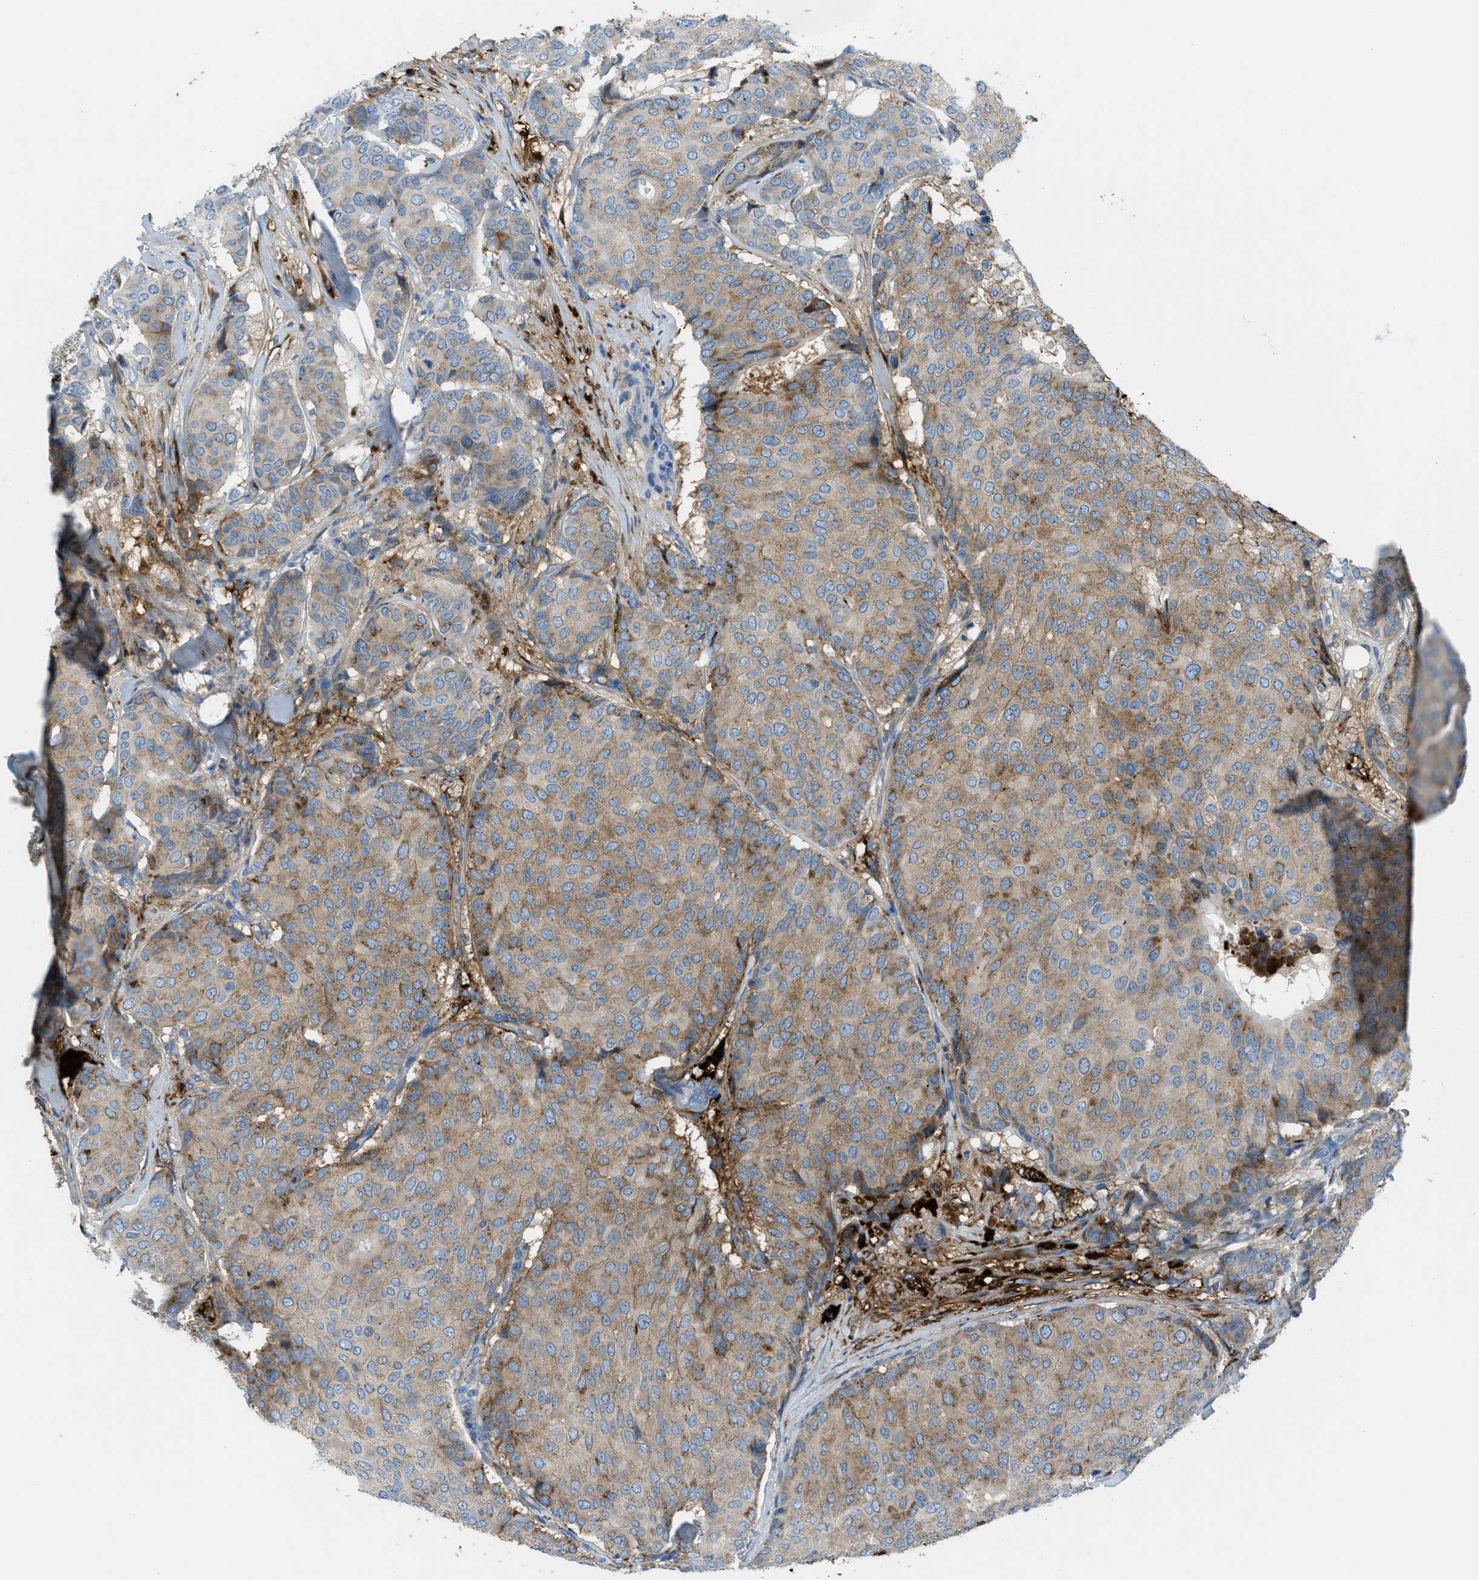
{"staining": {"intensity": "weak", "quantity": "25%-75%", "location": "cytoplasmic/membranous"}, "tissue": "breast cancer", "cell_type": "Tumor cells", "image_type": "cancer", "snomed": [{"axis": "morphology", "description": "Duct carcinoma"}, {"axis": "topography", "description": "Breast"}], "caption": "Breast invasive ductal carcinoma was stained to show a protein in brown. There is low levels of weak cytoplasmic/membranous staining in about 25%-75% of tumor cells.", "gene": "TRIM59", "patient": {"sex": "female", "age": 75}}